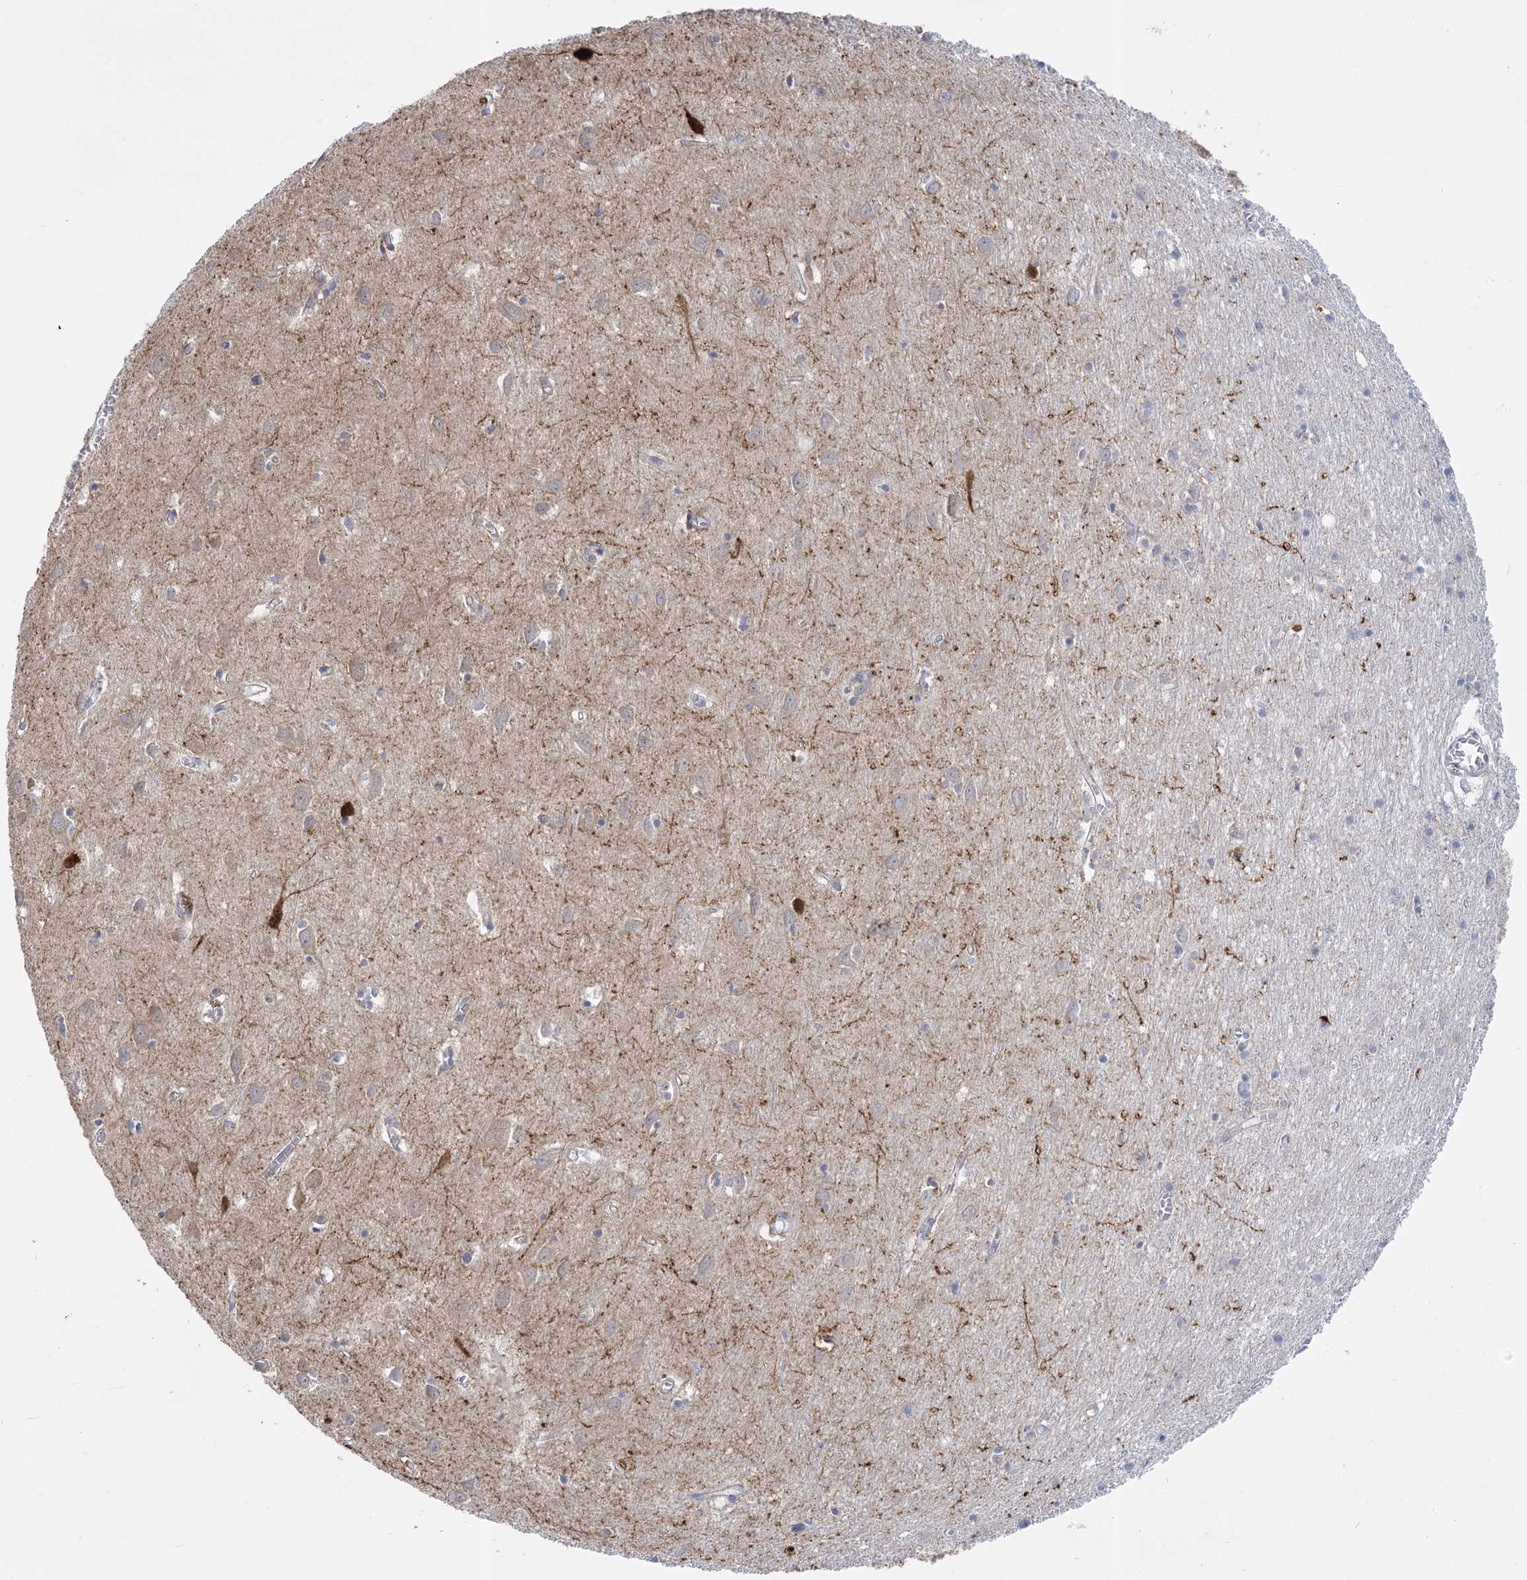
{"staining": {"intensity": "negative", "quantity": "none", "location": "none"}, "tissue": "cerebral cortex", "cell_type": "Endothelial cells", "image_type": "normal", "snomed": [{"axis": "morphology", "description": "Normal tissue, NOS"}, {"axis": "topography", "description": "Cerebral cortex"}], "caption": "An immunohistochemistry image of benign cerebral cortex is shown. There is no staining in endothelial cells of cerebral cortex. The staining was performed using DAB (3,3'-diaminobenzidine) to visualize the protein expression in brown, while the nuclei were stained in blue with hematoxylin (Magnification: 20x).", "gene": "PCDHA1", "patient": {"sex": "female", "age": 64}}